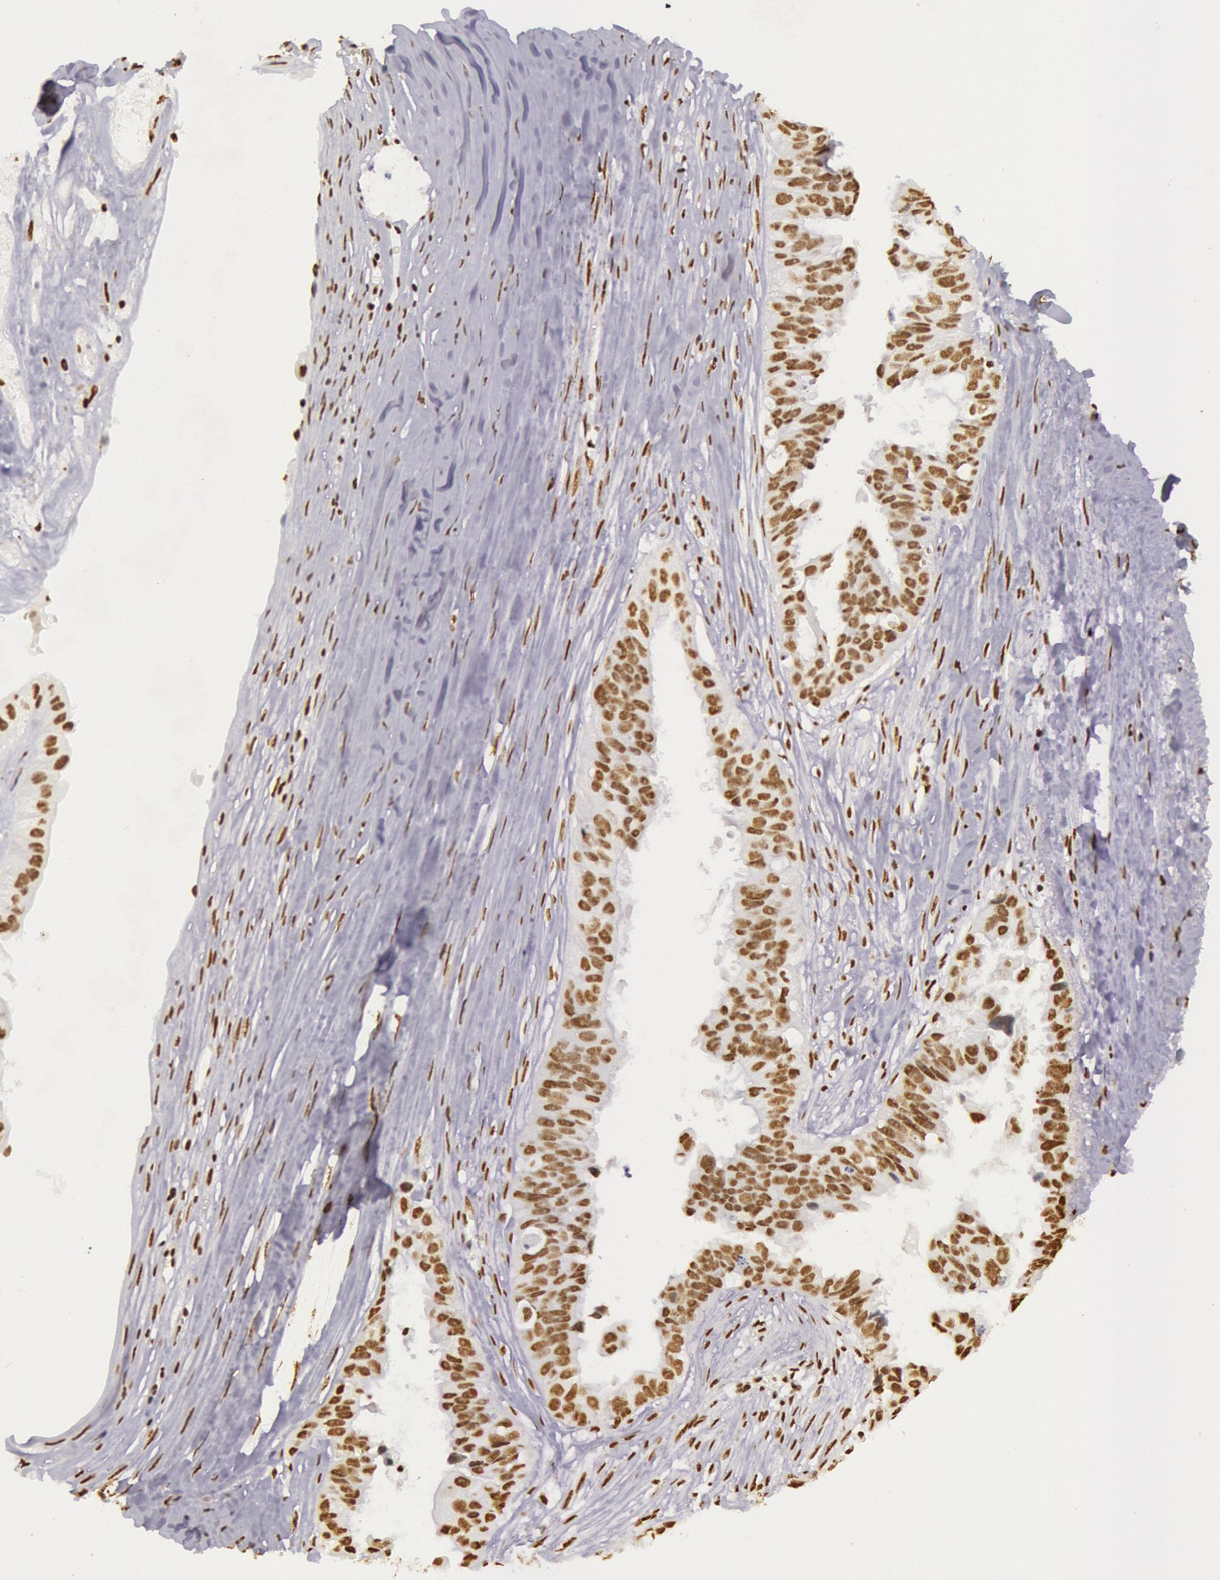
{"staining": {"intensity": "moderate", "quantity": ">75%", "location": "nuclear"}, "tissue": "ovarian cancer", "cell_type": "Tumor cells", "image_type": "cancer", "snomed": [{"axis": "morphology", "description": "Carcinoma, endometroid"}, {"axis": "topography", "description": "Ovary"}], "caption": "The micrograph demonstrates immunohistochemical staining of ovarian endometroid carcinoma. There is moderate nuclear positivity is present in approximately >75% of tumor cells. (DAB = brown stain, brightfield microscopy at high magnification).", "gene": "HNRNPH2", "patient": {"sex": "female", "age": 85}}